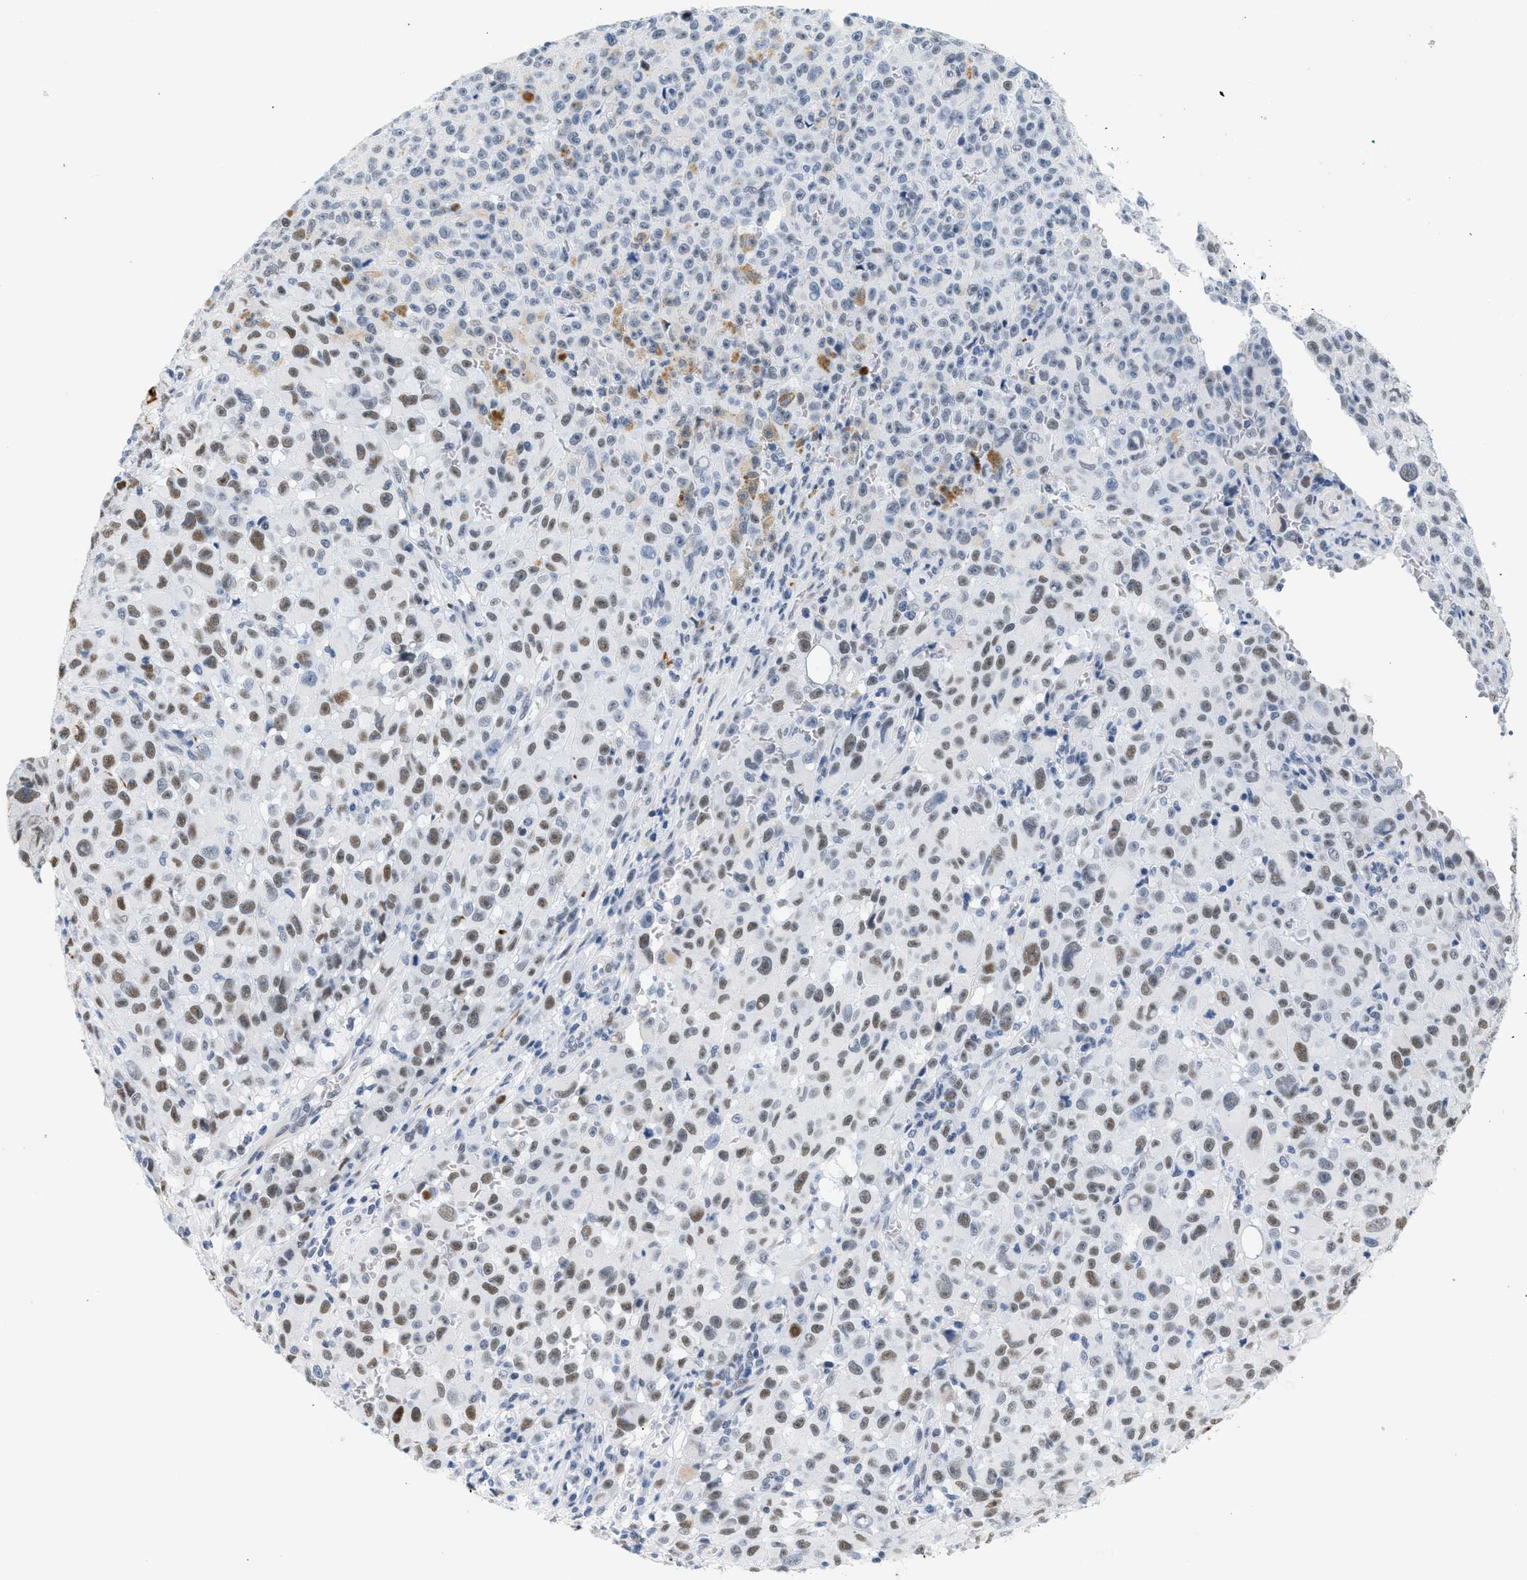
{"staining": {"intensity": "moderate", "quantity": "<25%", "location": "nuclear"}, "tissue": "melanoma", "cell_type": "Tumor cells", "image_type": "cancer", "snomed": [{"axis": "morphology", "description": "Malignant melanoma, NOS"}, {"axis": "topography", "description": "Skin"}], "caption": "Immunohistochemistry (DAB (3,3'-diaminobenzidine)) staining of malignant melanoma shows moderate nuclear protein expression in about <25% of tumor cells.", "gene": "ELN", "patient": {"sex": "female", "age": 82}}